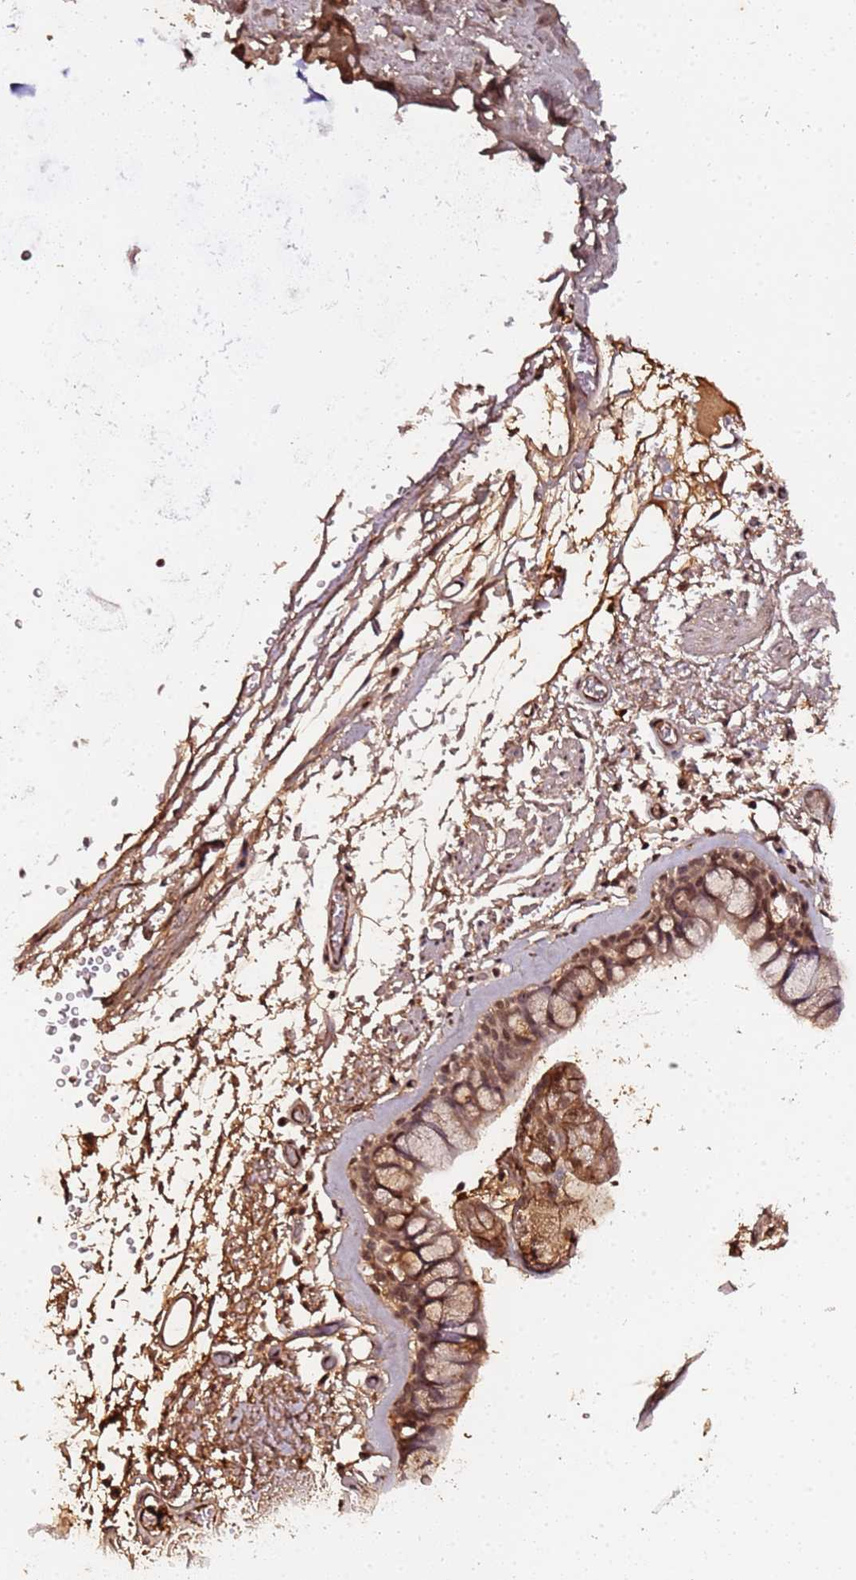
{"staining": {"intensity": "moderate", "quantity": ">75%", "location": "cytoplasmic/membranous,nuclear"}, "tissue": "bronchus", "cell_type": "Respiratory epithelial cells", "image_type": "normal", "snomed": [{"axis": "morphology", "description": "Normal tissue, NOS"}, {"axis": "topography", "description": "Bronchus"}], "caption": "Immunohistochemistry image of benign bronchus: bronchus stained using immunohistochemistry (IHC) shows medium levels of moderate protein expression localized specifically in the cytoplasmic/membranous,nuclear of respiratory epithelial cells, appearing as a cytoplasmic/membranous,nuclear brown color.", "gene": "COL1A2", "patient": {"sex": "male", "age": 65}}